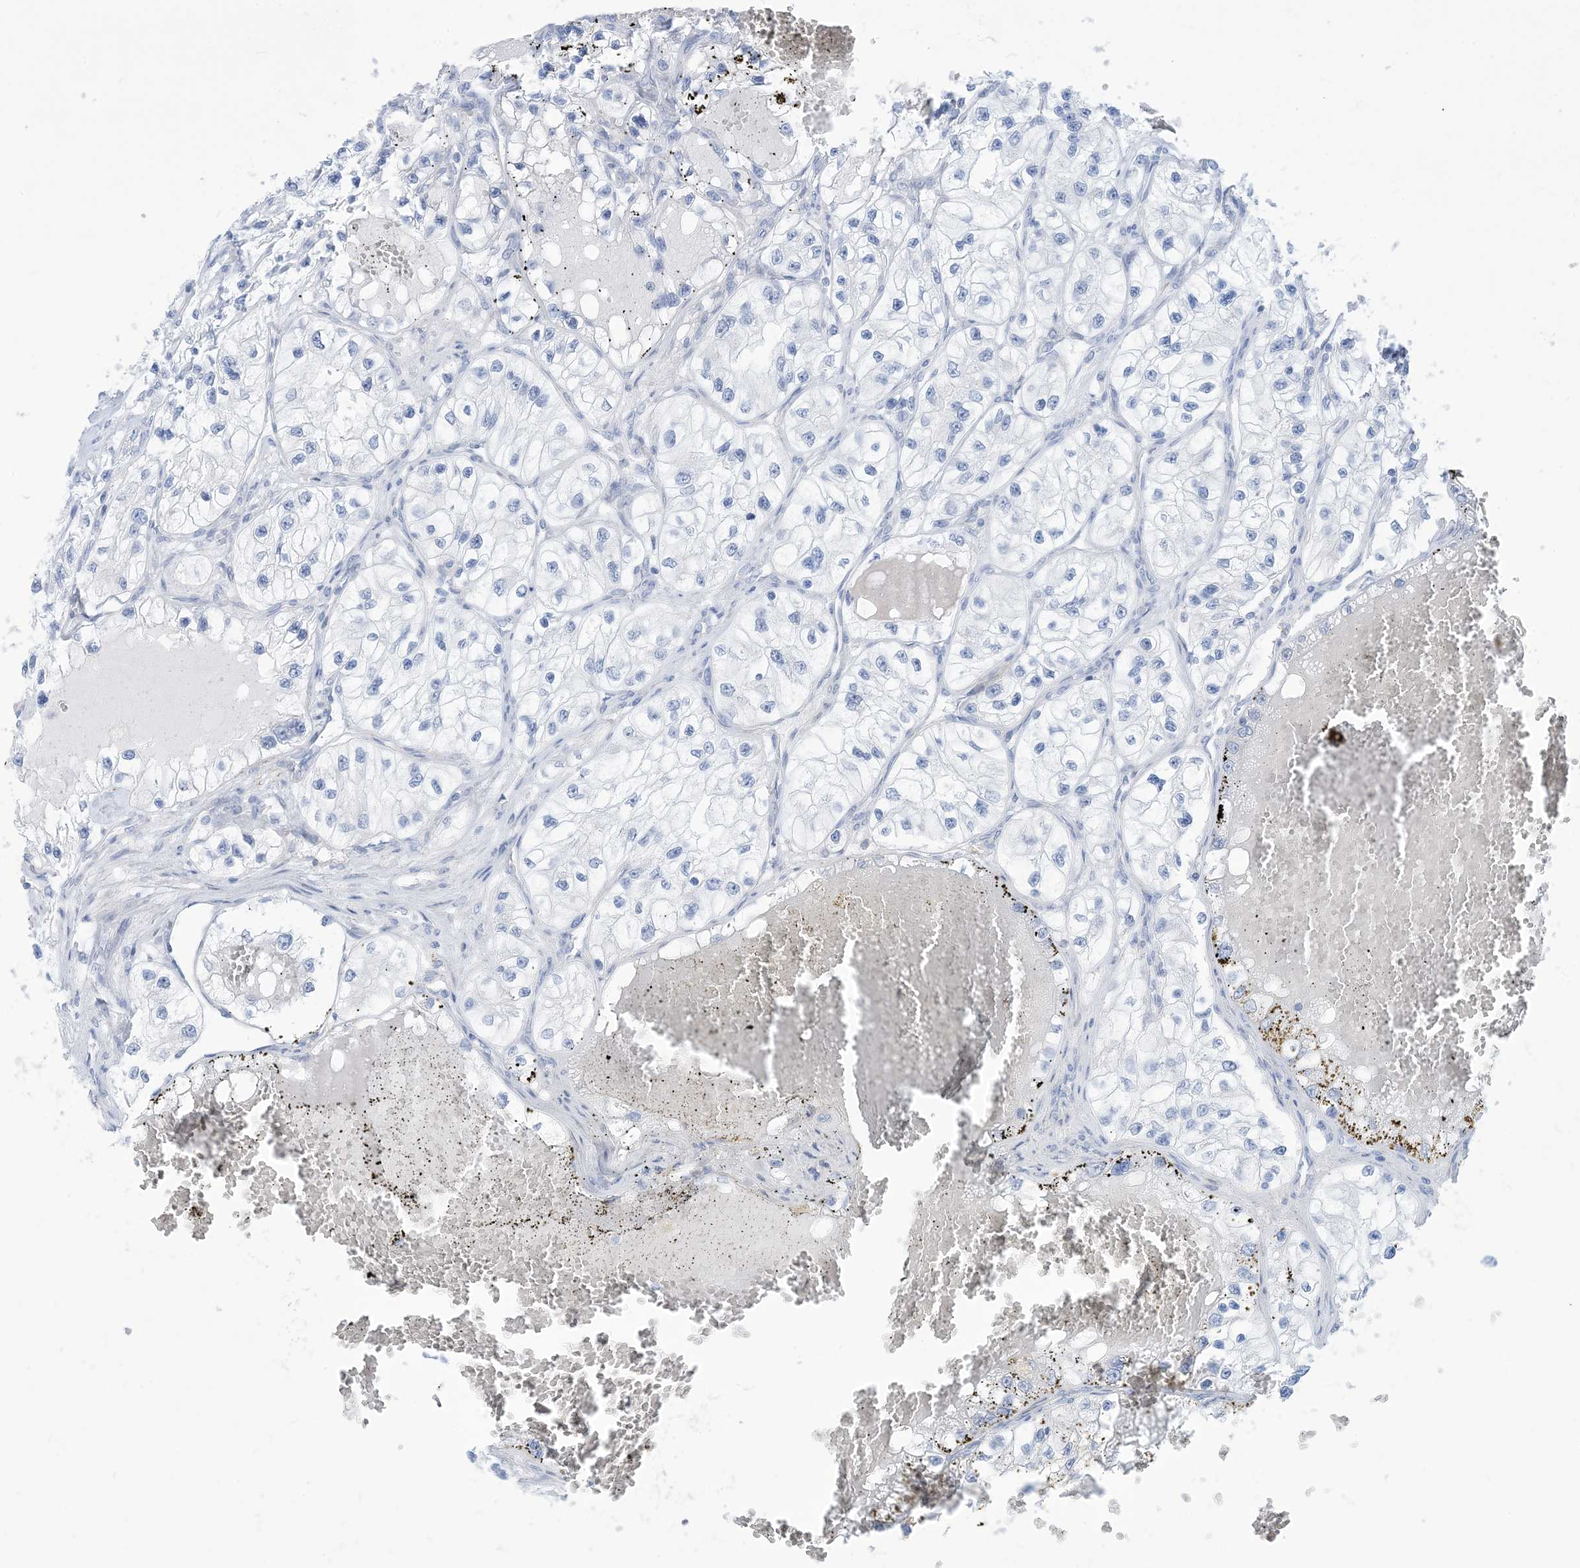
{"staining": {"intensity": "negative", "quantity": "none", "location": "none"}, "tissue": "renal cancer", "cell_type": "Tumor cells", "image_type": "cancer", "snomed": [{"axis": "morphology", "description": "Adenocarcinoma, NOS"}, {"axis": "topography", "description": "Kidney"}], "caption": "IHC photomicrograph of human renal cancer stained for a protein (brown), which displays no positivity in tumor cells. The staining is performed using DAB (3,3'-diaminobenzidine) brown chromogen with nuclei counter-stained in using hematoxylin.", "gene": "MARS2", "patient": {"sex": "female", "age": 57}}